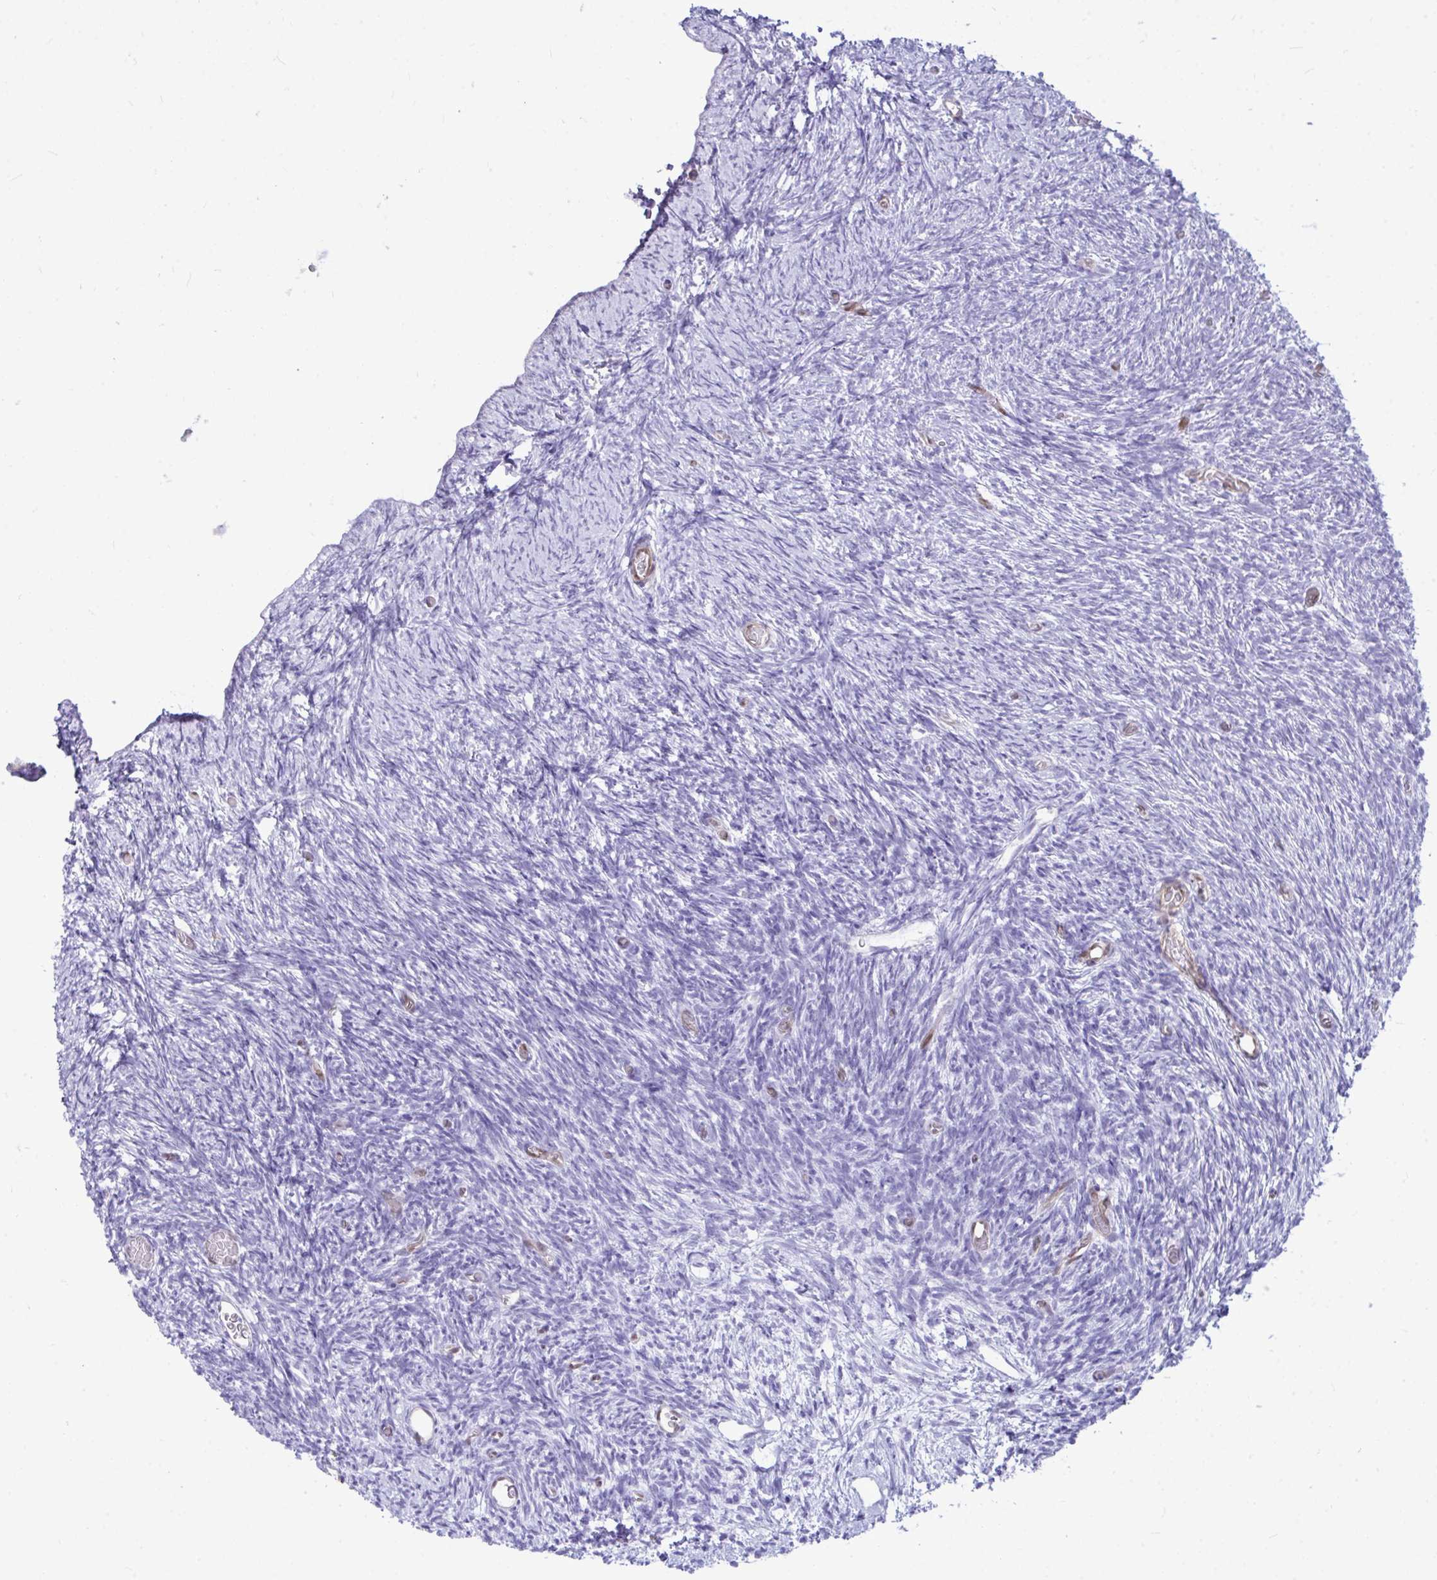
{"staining": {"intensity": "negative", "quantity": "none", "location": "none"}, "tissue": "ovary", "cell_type": "Ovarian stroma cells", "image_type": "normal", "snomed": [{"axis": "morphology", "description": "Normal tissue, NOS"}, {"axis": "topography", "description": "Ovary"}], "caption": "IHC photomicrograph of unremarkable human ovary stained for a protein (brown), which demonstrates no staining in ovarian stroma cells.", "gene": "LIMS2", "patient": {"sex": "female", "age": 39}}